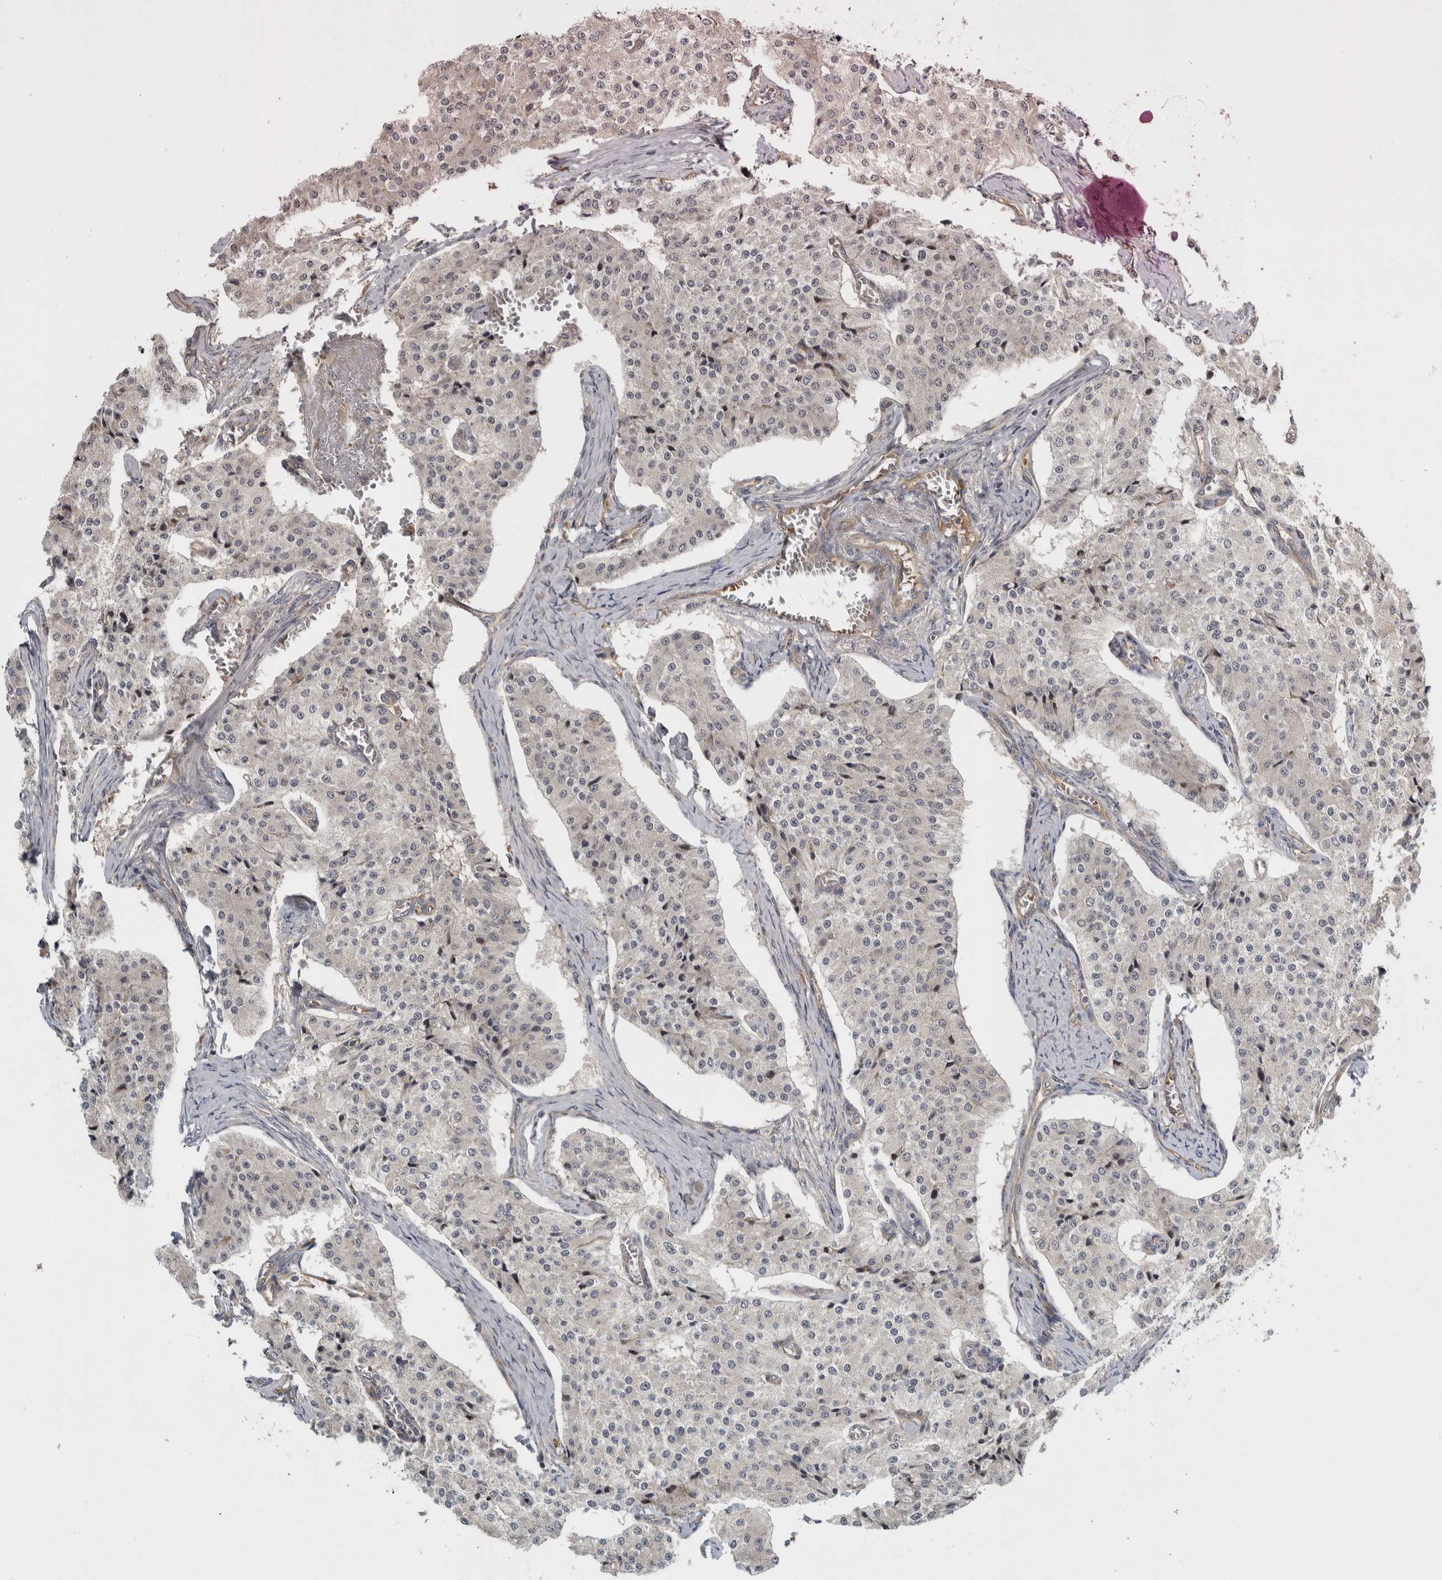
{"staining": {"intensity": "negative", "quantity": "none", "location": "none"}, "tissue": "carcinoid", "cell_type": "Tumor cells", "image_type": "cancer", "snomed": [{"axis": "morphology", "description": "Carcinoid, malignant, NOS"}, {"axis": "topography", "description": "Colon"}], "caption": "Image shows no protein positivity in tumor cells of malignant carcinoid tissue.", "gene": "TBC1D31", "patient": {"sex": "female", "age": 52}}